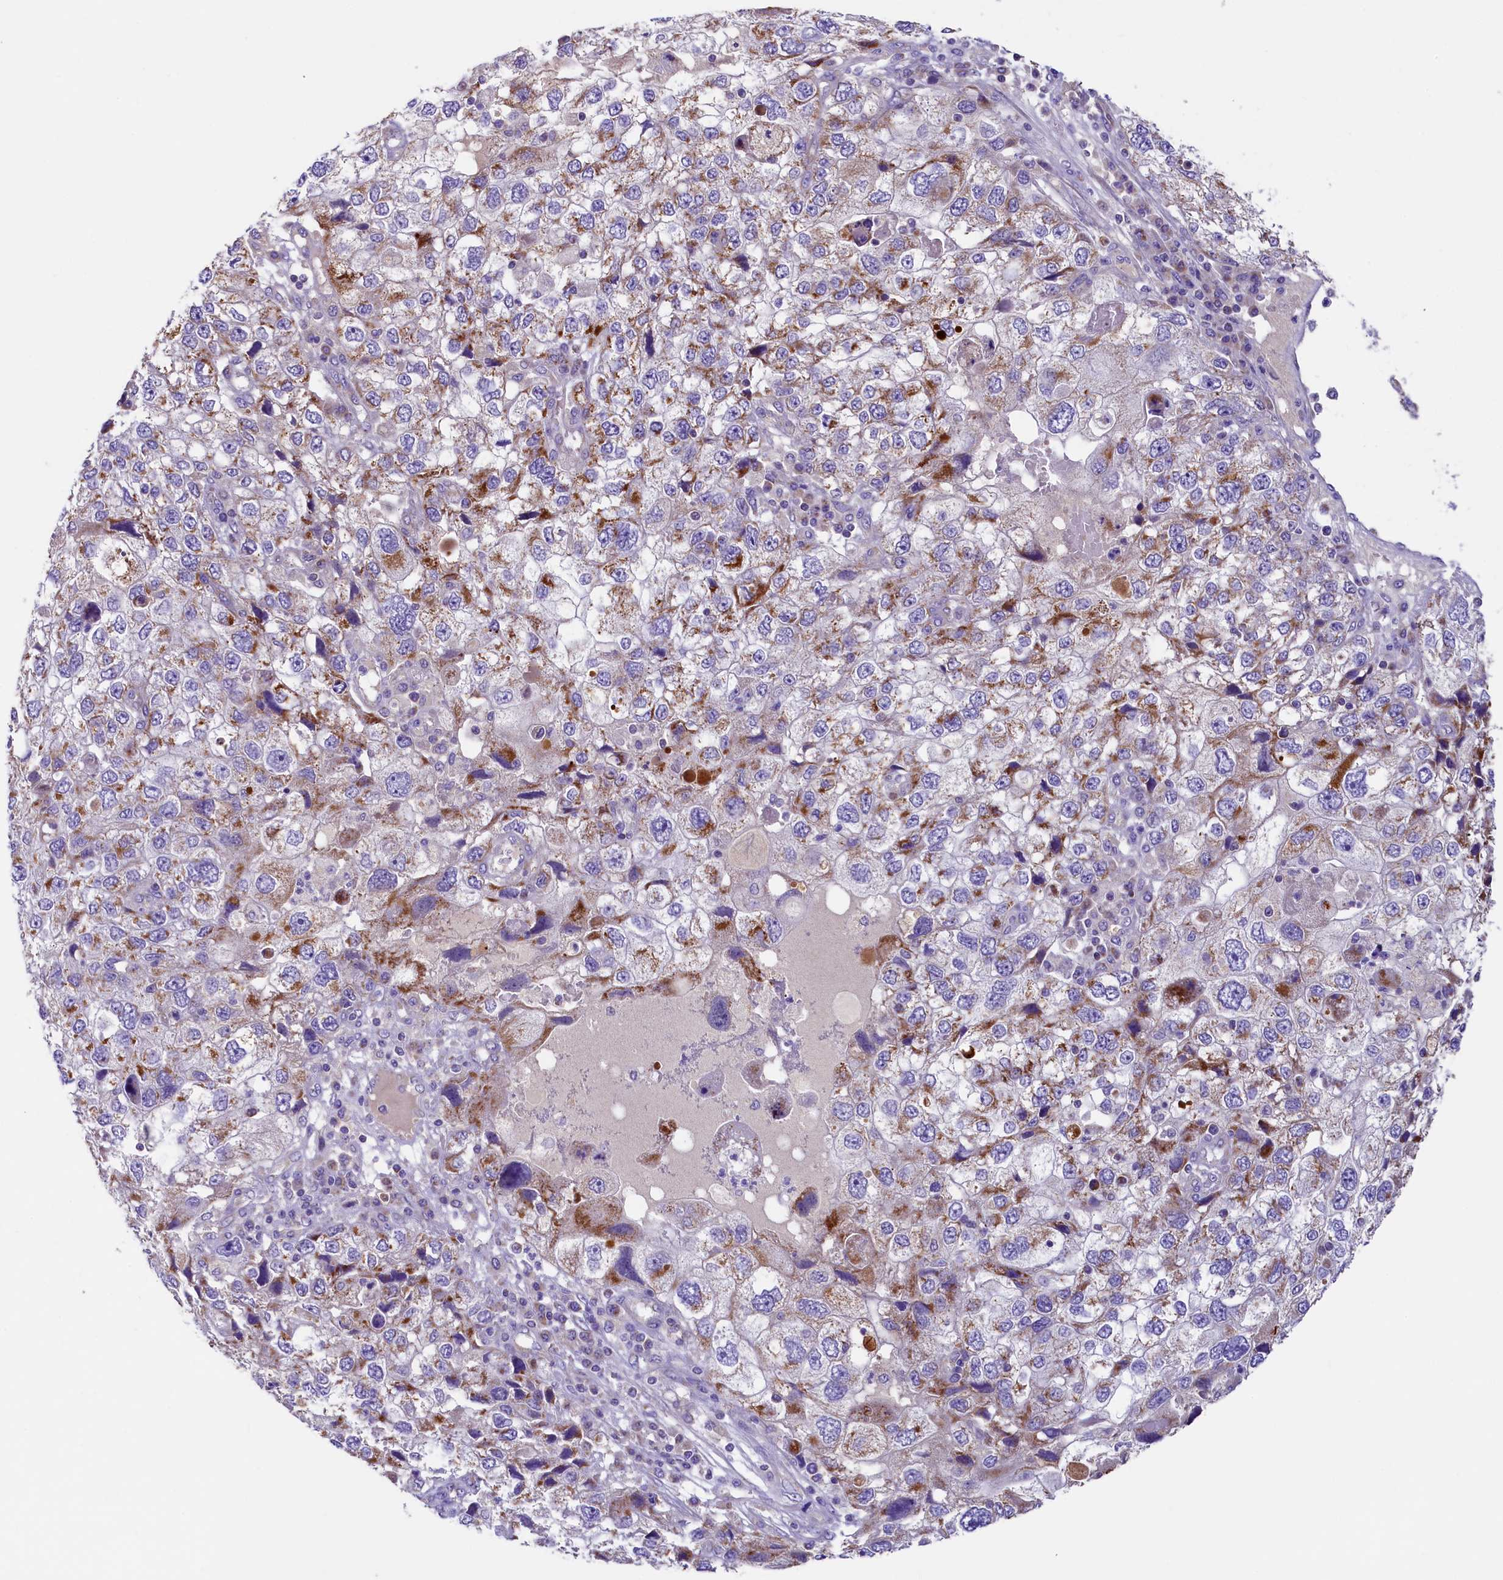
{"staining": {"intensity": "moderate", "quantity": "<25%", "location": "cytoplasmic/membranous"}, "tissue": "endometrial cancer", "cell_type": "Tumor cells", "image_type": "cancer", "snomed": [{"axis": "morphology", "description": "Adenocarcinoma, NOS"}, {"axis": "topography", "description": "Endometrium"}], "caption": "Tumor cells reveal moderate cytoplasmic/membranous expression in approximately <25% of cells in endometrial cancer (adenocarcinoma).", "gene": "PMPCB", "patient": {"sex": "female", "age": 49}}